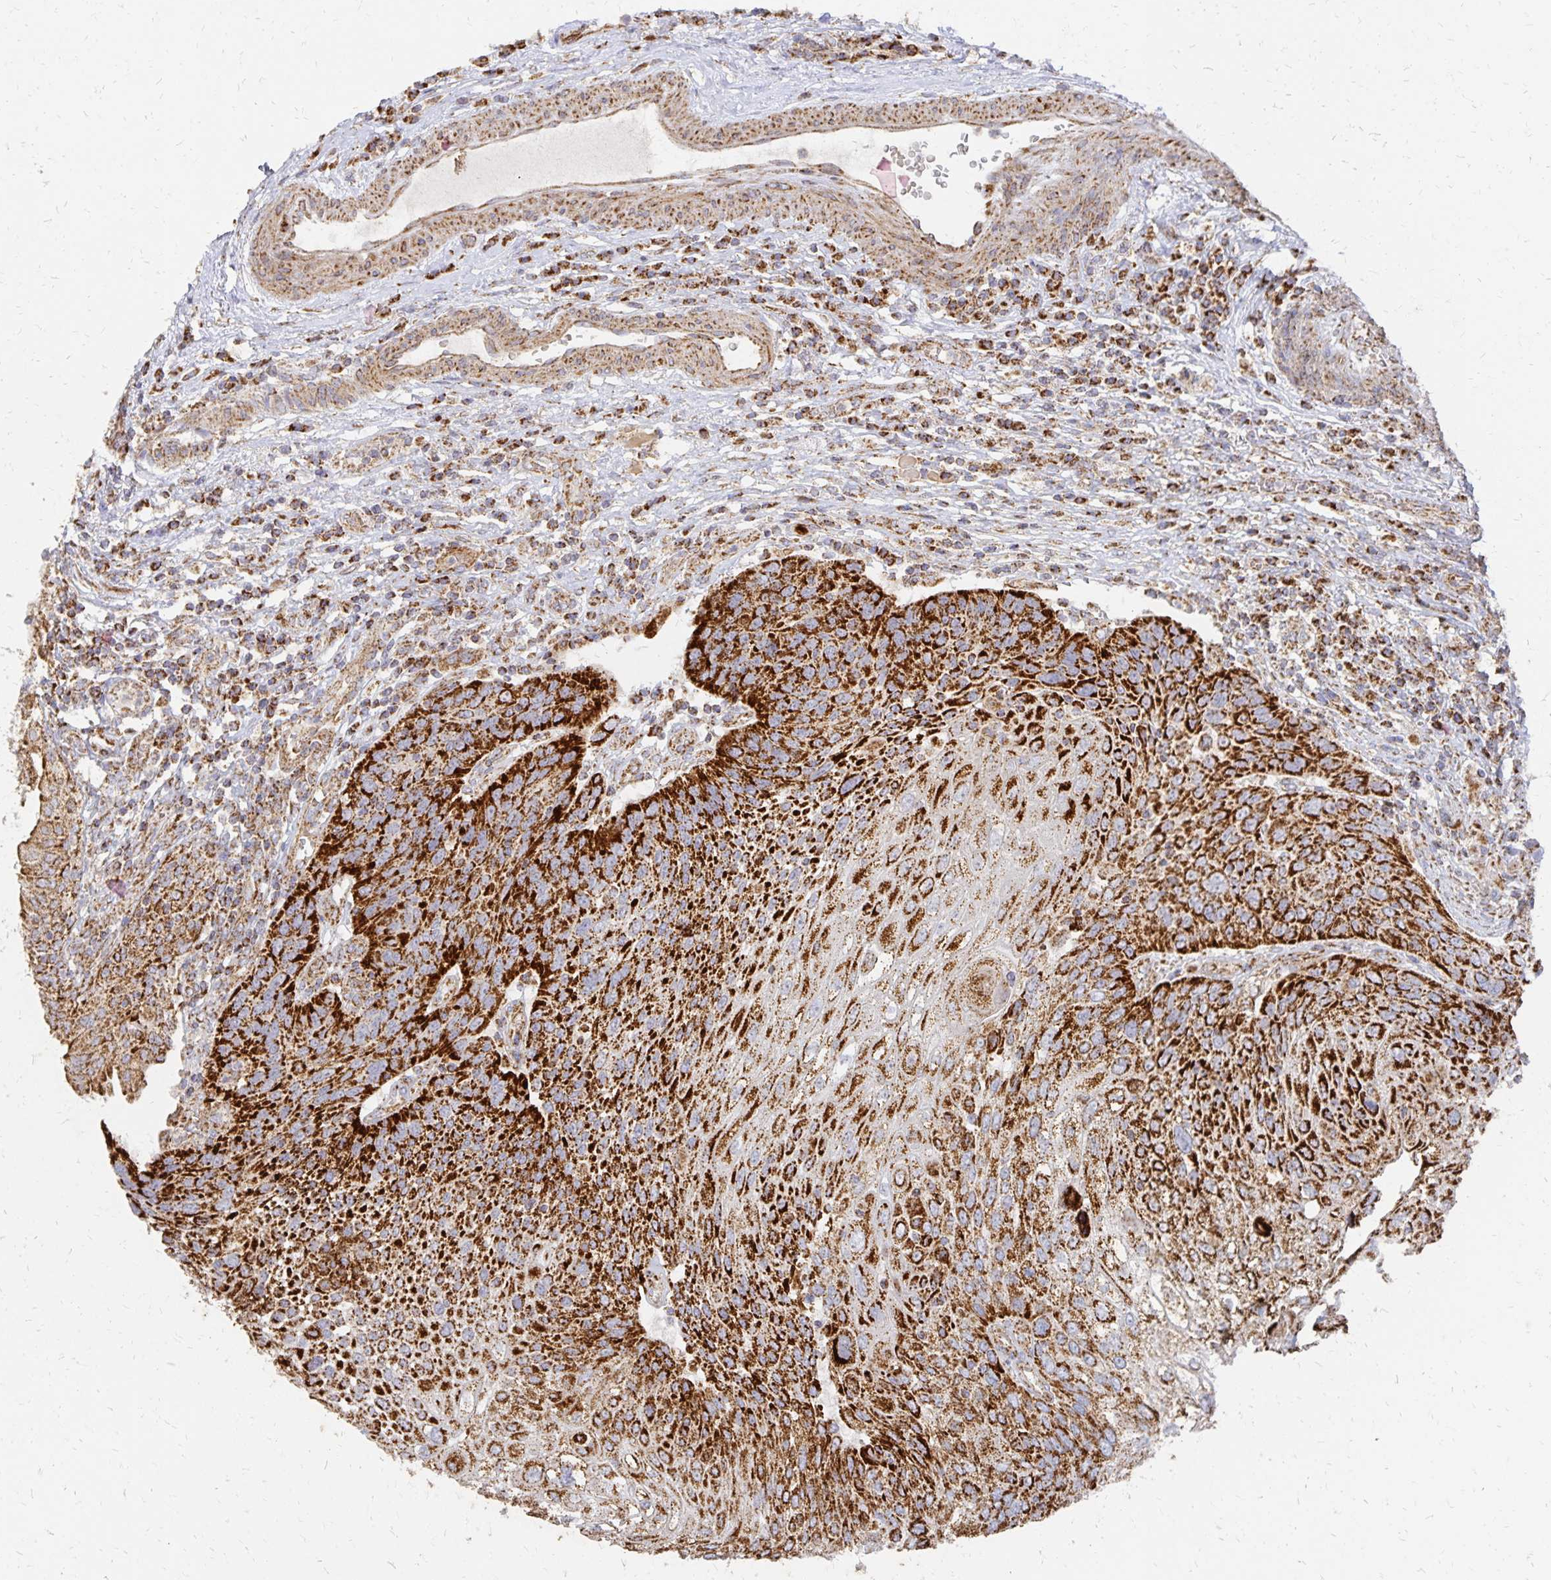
{"staining": {"intensity": "strong", "quantity": ">75%", "location": "cytoplasmic/membranous"}, "tissue": "urothelial cancer", "cell_type": "Tumor cells", "image_type": "cancer", "snomed": [{"axis": "morphology", "description": "Urothelial carcinoma, High grade"}, {"axis": "topography", "description": "Urinary bladder"}], "caption": "A high amount of strong cytoplasmic/membranous positivity is identified in approximately >75% of tumor cells in high-grade urothelial carcinoma tissue.", "gene": "STOML2", "patient": {"sex": "female", "age": 70}}